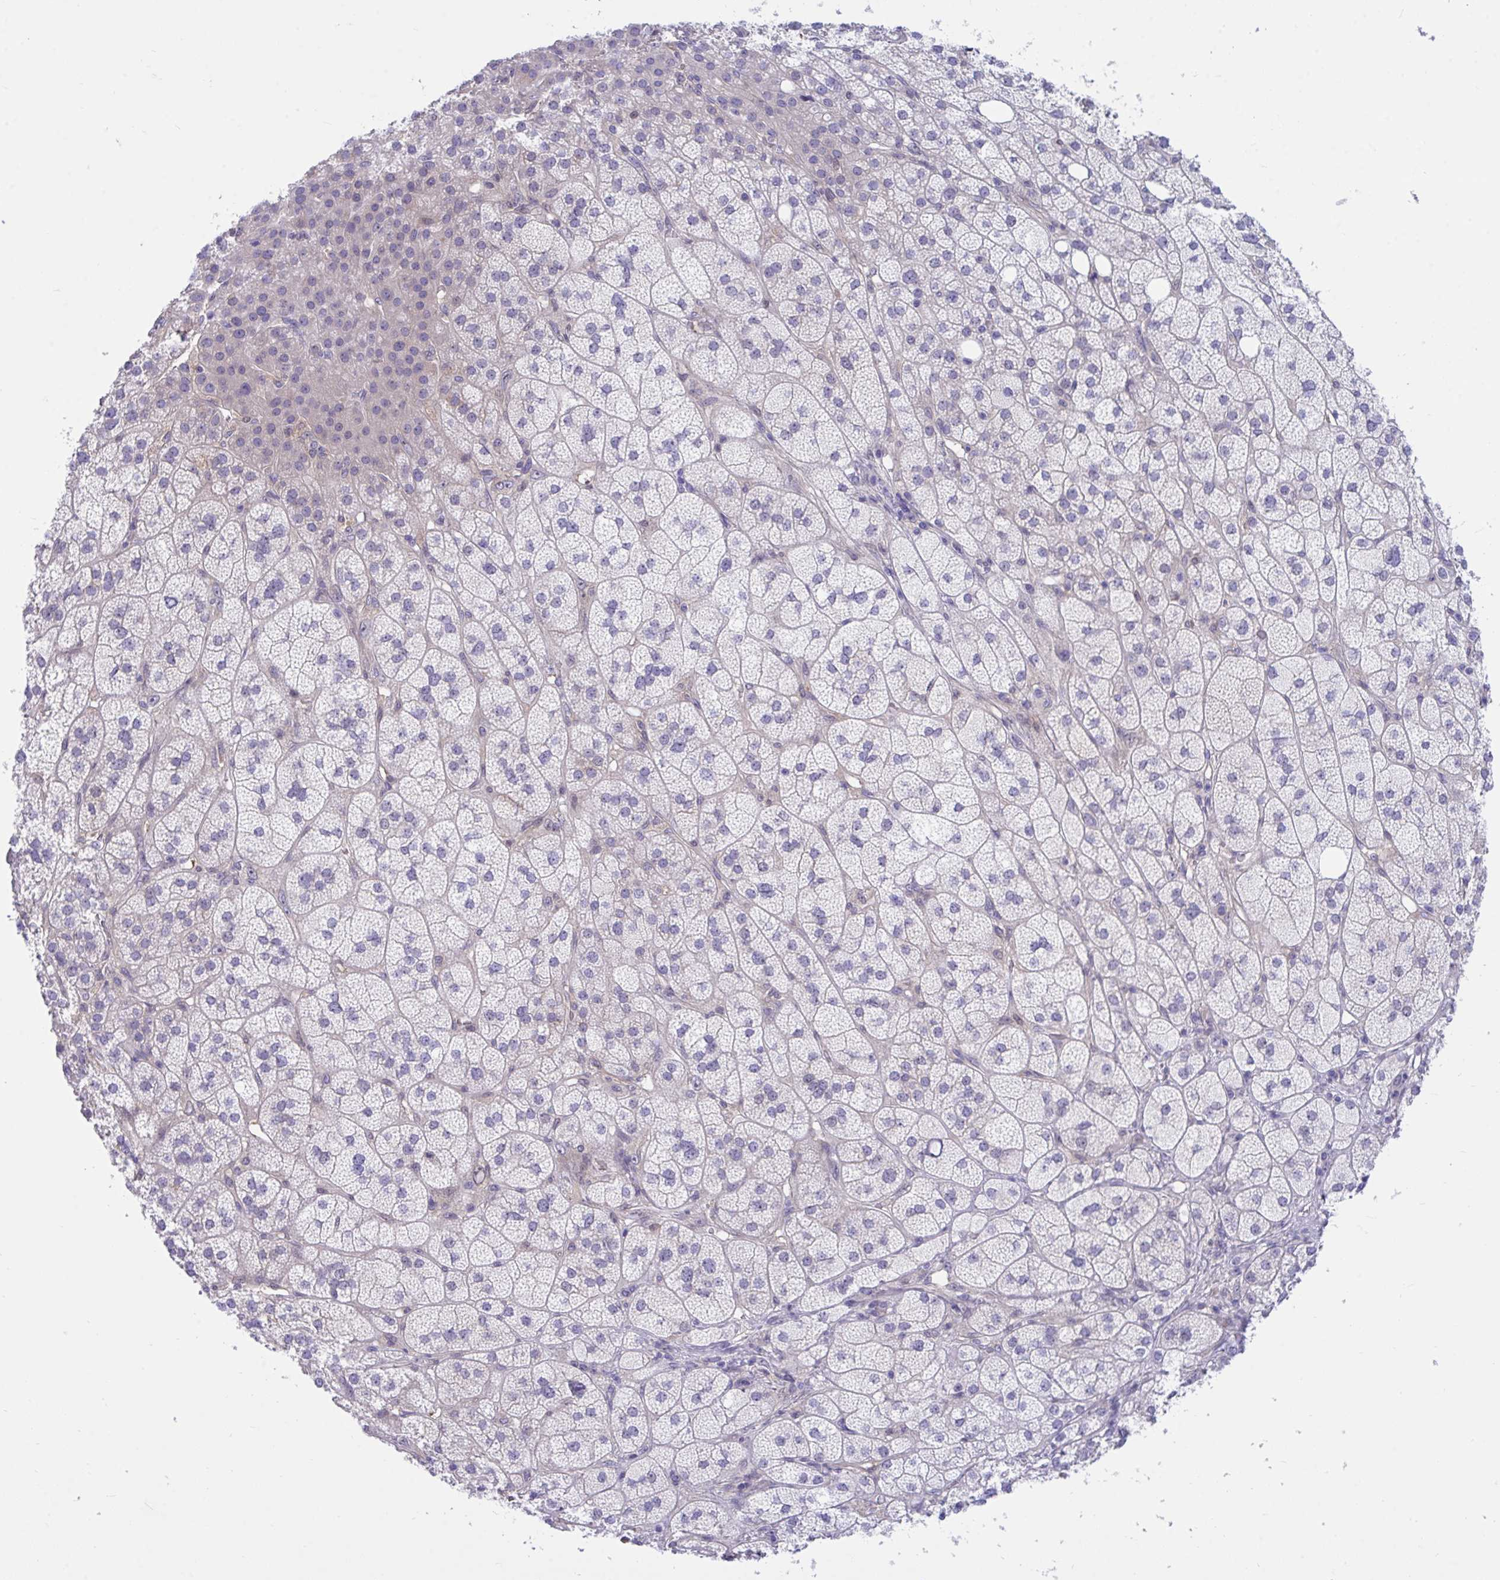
{"staining": {"intensity": "moderate", "quantity": "<25%", "location": "cytoplasmic/membranous"}, "tissue": "adrenal gland", "cell_type": "Glandular cells", "image_type": "normal", "snomed": [{"axis": "morphology", "description": "Normal tissue, NOS"}, {"axis": "topography", "description": "Adrenal gland"}], "caption": "Protein expression analysis of unremarkable adrenal gland demonstrates moderate cytoplasmic/membranous staining in approximately <25% of glandular cells. The staining was performed using DAB (3,3'-diaminobenzidine) to visualize the protein expression in brown, while the nuclei were stained in blue with hematoxylin (Magnification: 20x).", "gene": "CENPQ", "patient": {"sex": "female", "age": 60}}